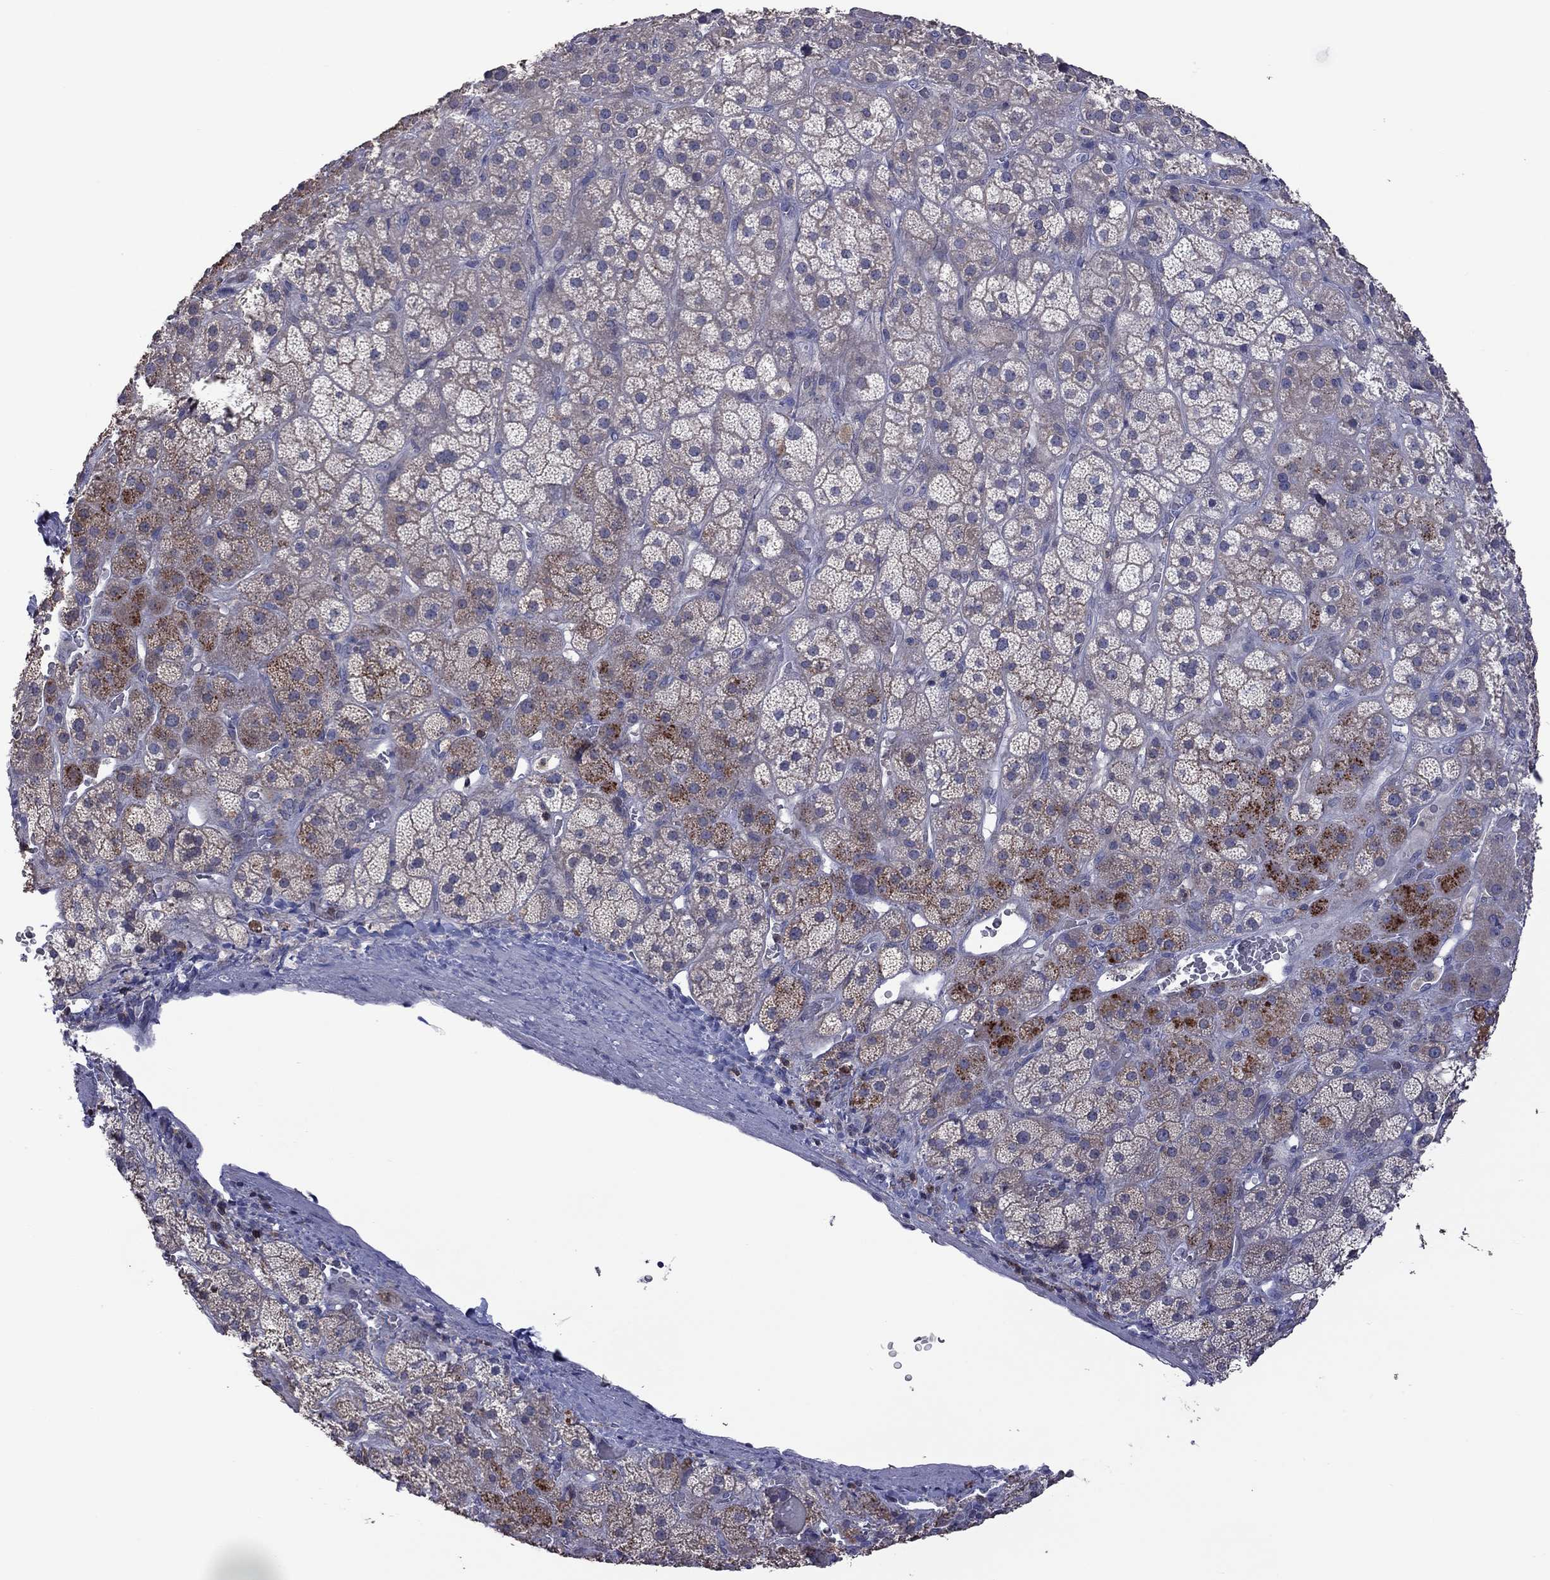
{"staining": {"intensity": "strong", "quantity": "<25%", "location": "cytoplasmic/membranous"}, "tissue": "adrenal gland", "cell_type": "Glandular cells", "image_type": "normal", "snomed": [{"axis": "morphology", "description": "Normal tissue, NOS"}, {"axis": "topography", "description": "Adrenal gland"}], "caption": "Benign adrenal gland exhibits strong cytoplasmic/membranous staining in about <25% of glandular cells.", "gene": "ENSG00000288520", "patient": {"sex": "male", "age": 57}}